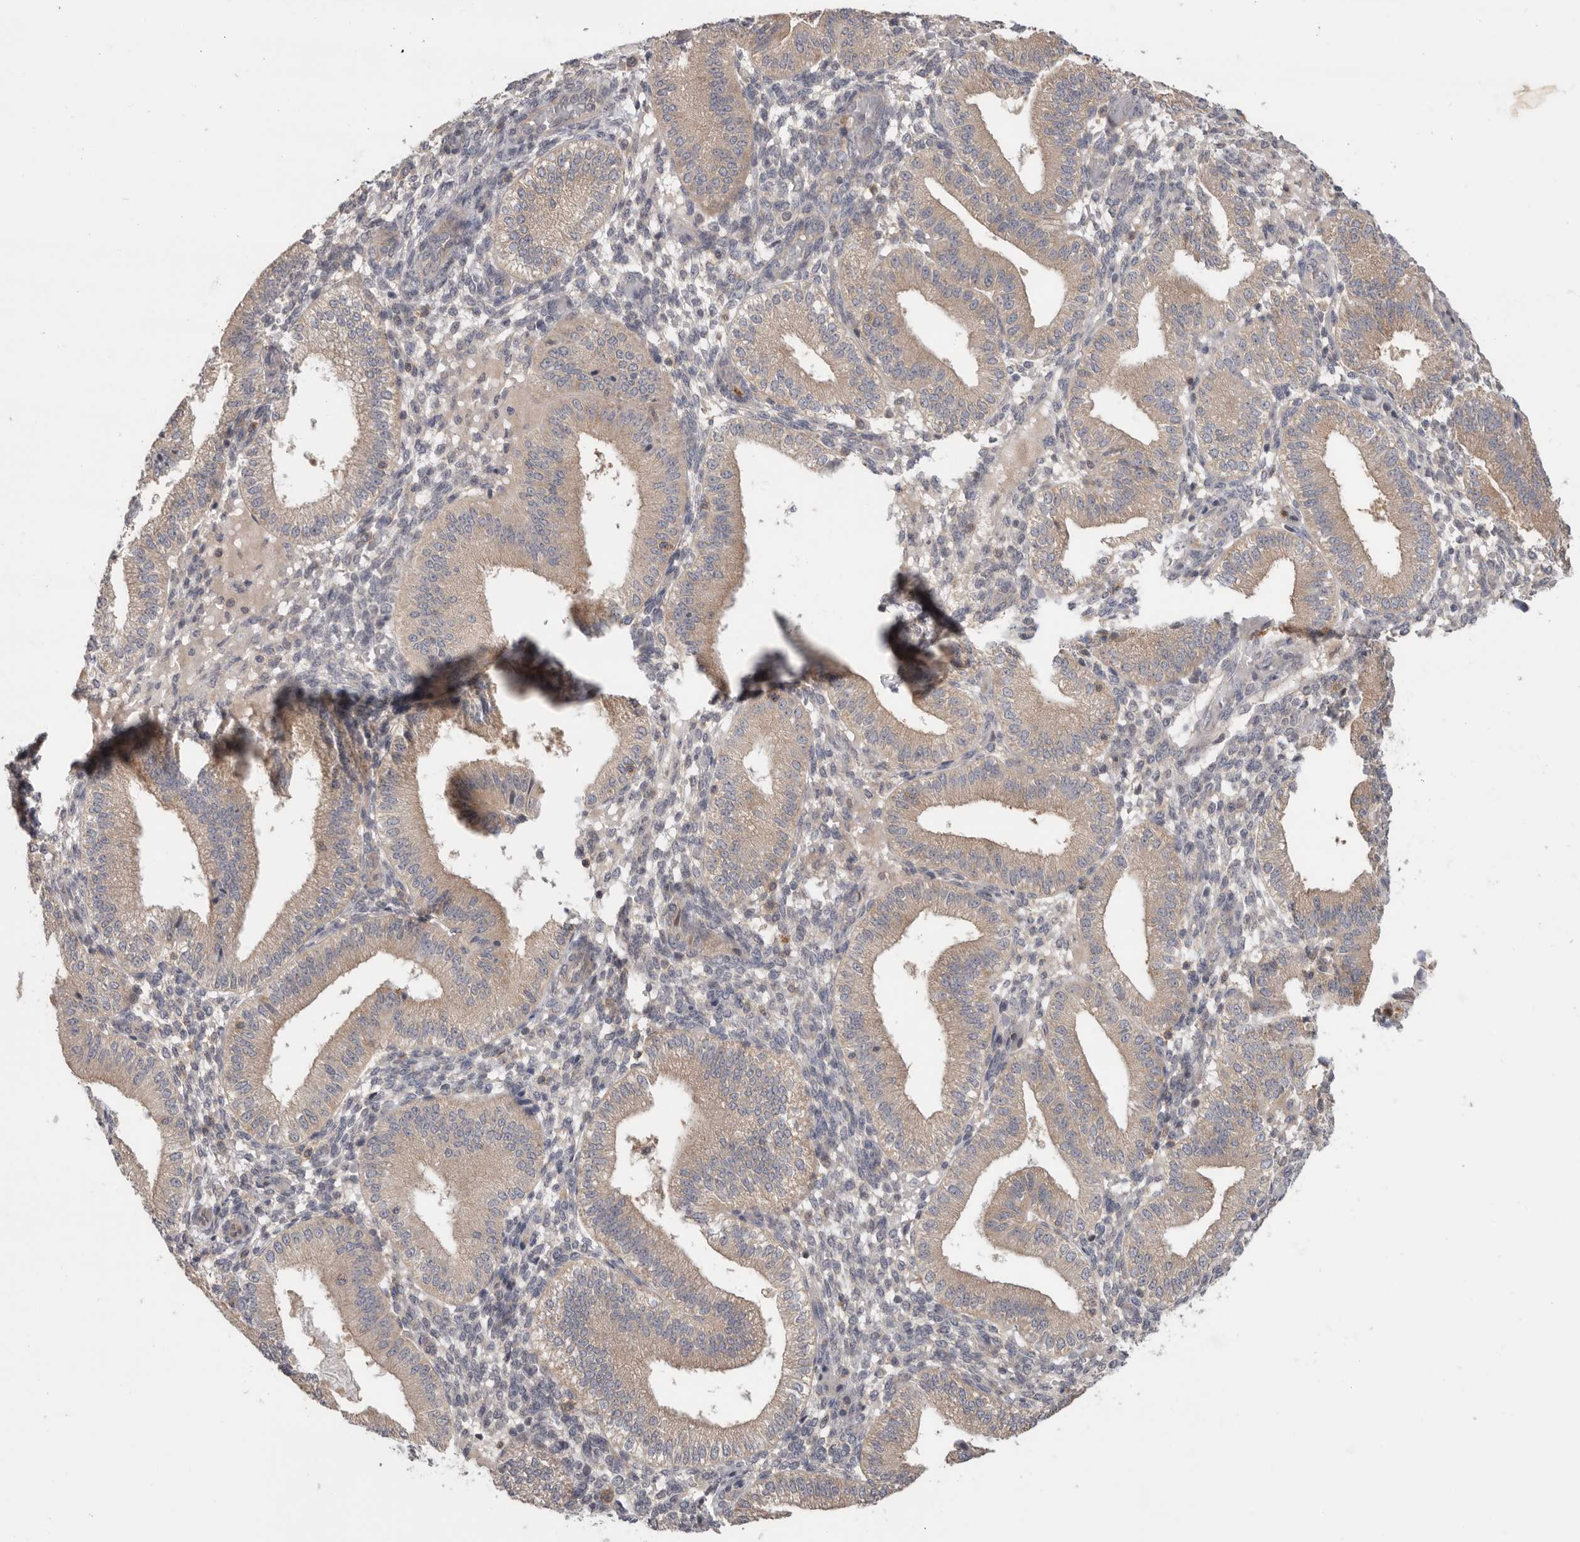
{"staining": {"intensity": "negative", "quantity": "none", "location": "none"}, "tissue": "endometrium", "cell_type": "Cells in endometrial stroma", "image_type": "normal", "snomed": [{"axis": "morphology", "description": "Normal tissue, NOS"}, {"axis": "topography", "description": "Endometrium"}], "caption": "IHC micrograph of benign human endometrium stained for a protein (brown), which displays no positivity in cells in endometrial stroma.", "gene": "KLK5", "patient": {"sex": "female", "age": 39}}